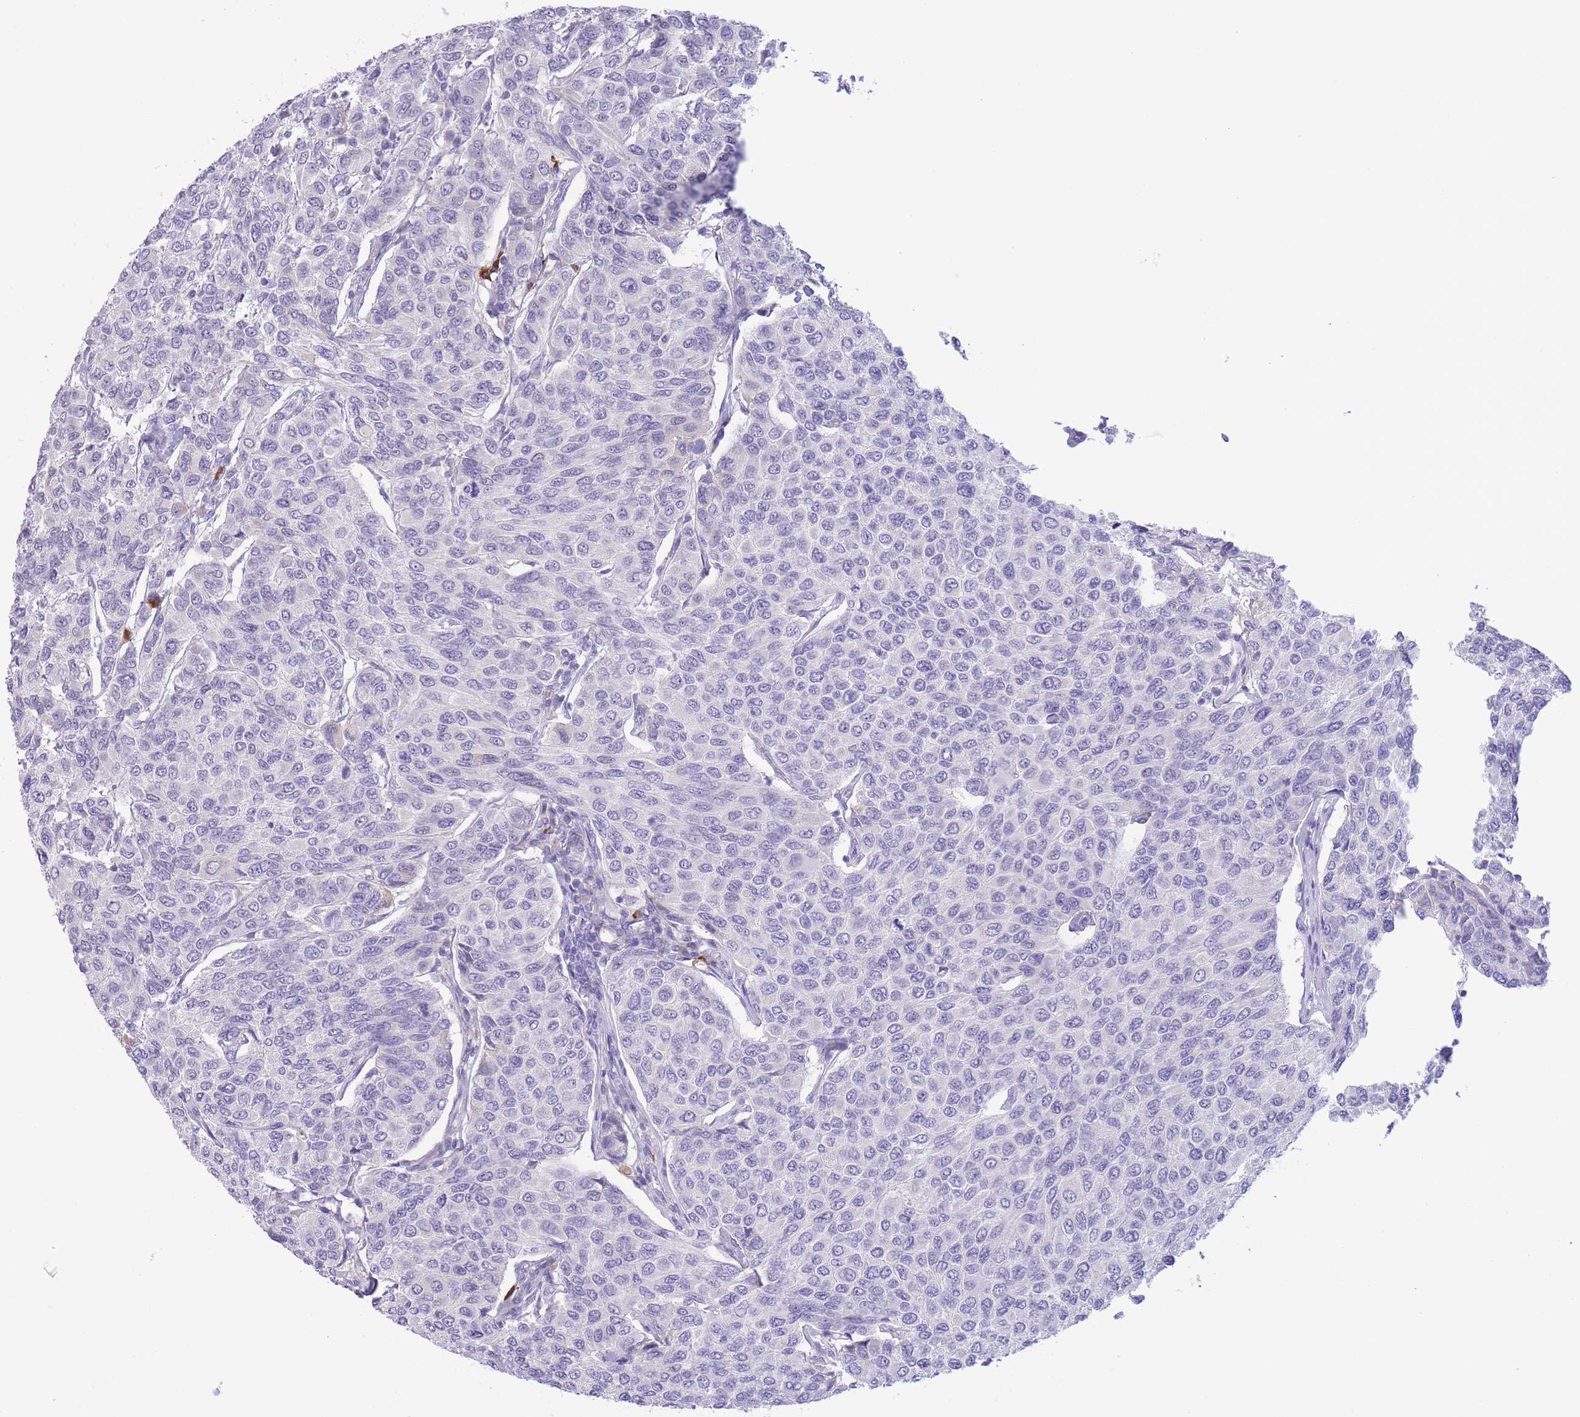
{"staining": {"intensity": "negative", "quantity": "none", "location": "none"}, "tissue": "breast cancer", "cell_type": "Tumor cells", "image_type": "cancer", "snomed": [{"axis": "morphology", "description": "Duct carcinoma"}, {"axis": "topography", "description": "Breast"}], "caption": "Immunohistochemistry of human invasive ductal carcinoma (breast) shows no expression in tumor cells.", "gene": "ASAP3", "patient": {"sex": "female", "age": 55}}